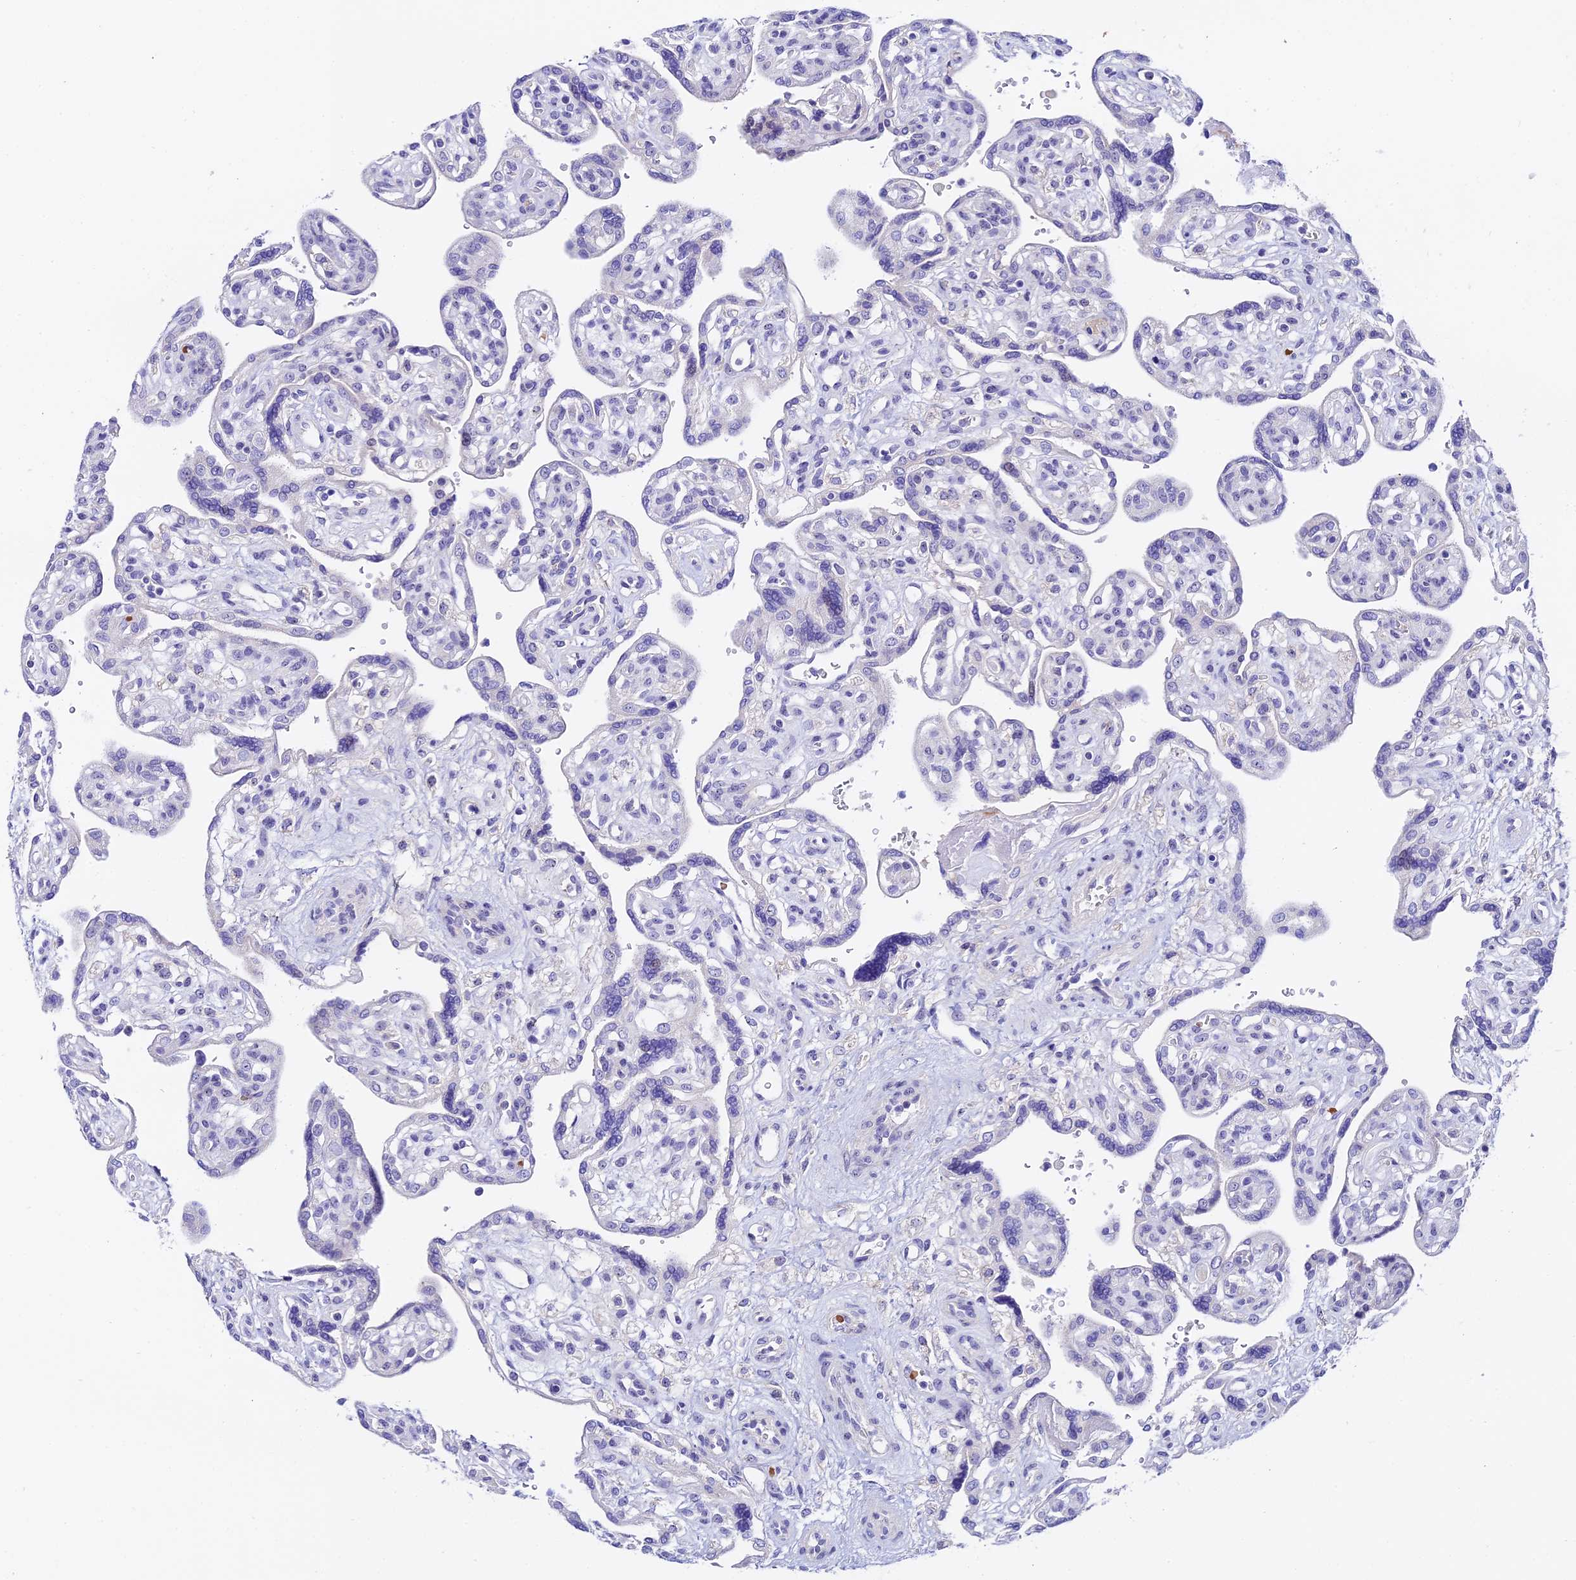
{"staining": {"intensity": "negative", "quantity": "none", "location": "none"}, "tissue": "placenta", "cell_type": "Decidual cells", "image_type": "normal", "snomed": [{"axis": "morphology", "description": "Normal tissue, NOS"}, {"axis": "topography", "description": "Placenta"}], "caption": "DAB (3,3'-diaminobenzidine) immunohistochemical staining of benign placenta displays no significant positivity in decidual cells.", "gene": "DUSP29", "patient": {"sex": "female", "age": 39}}